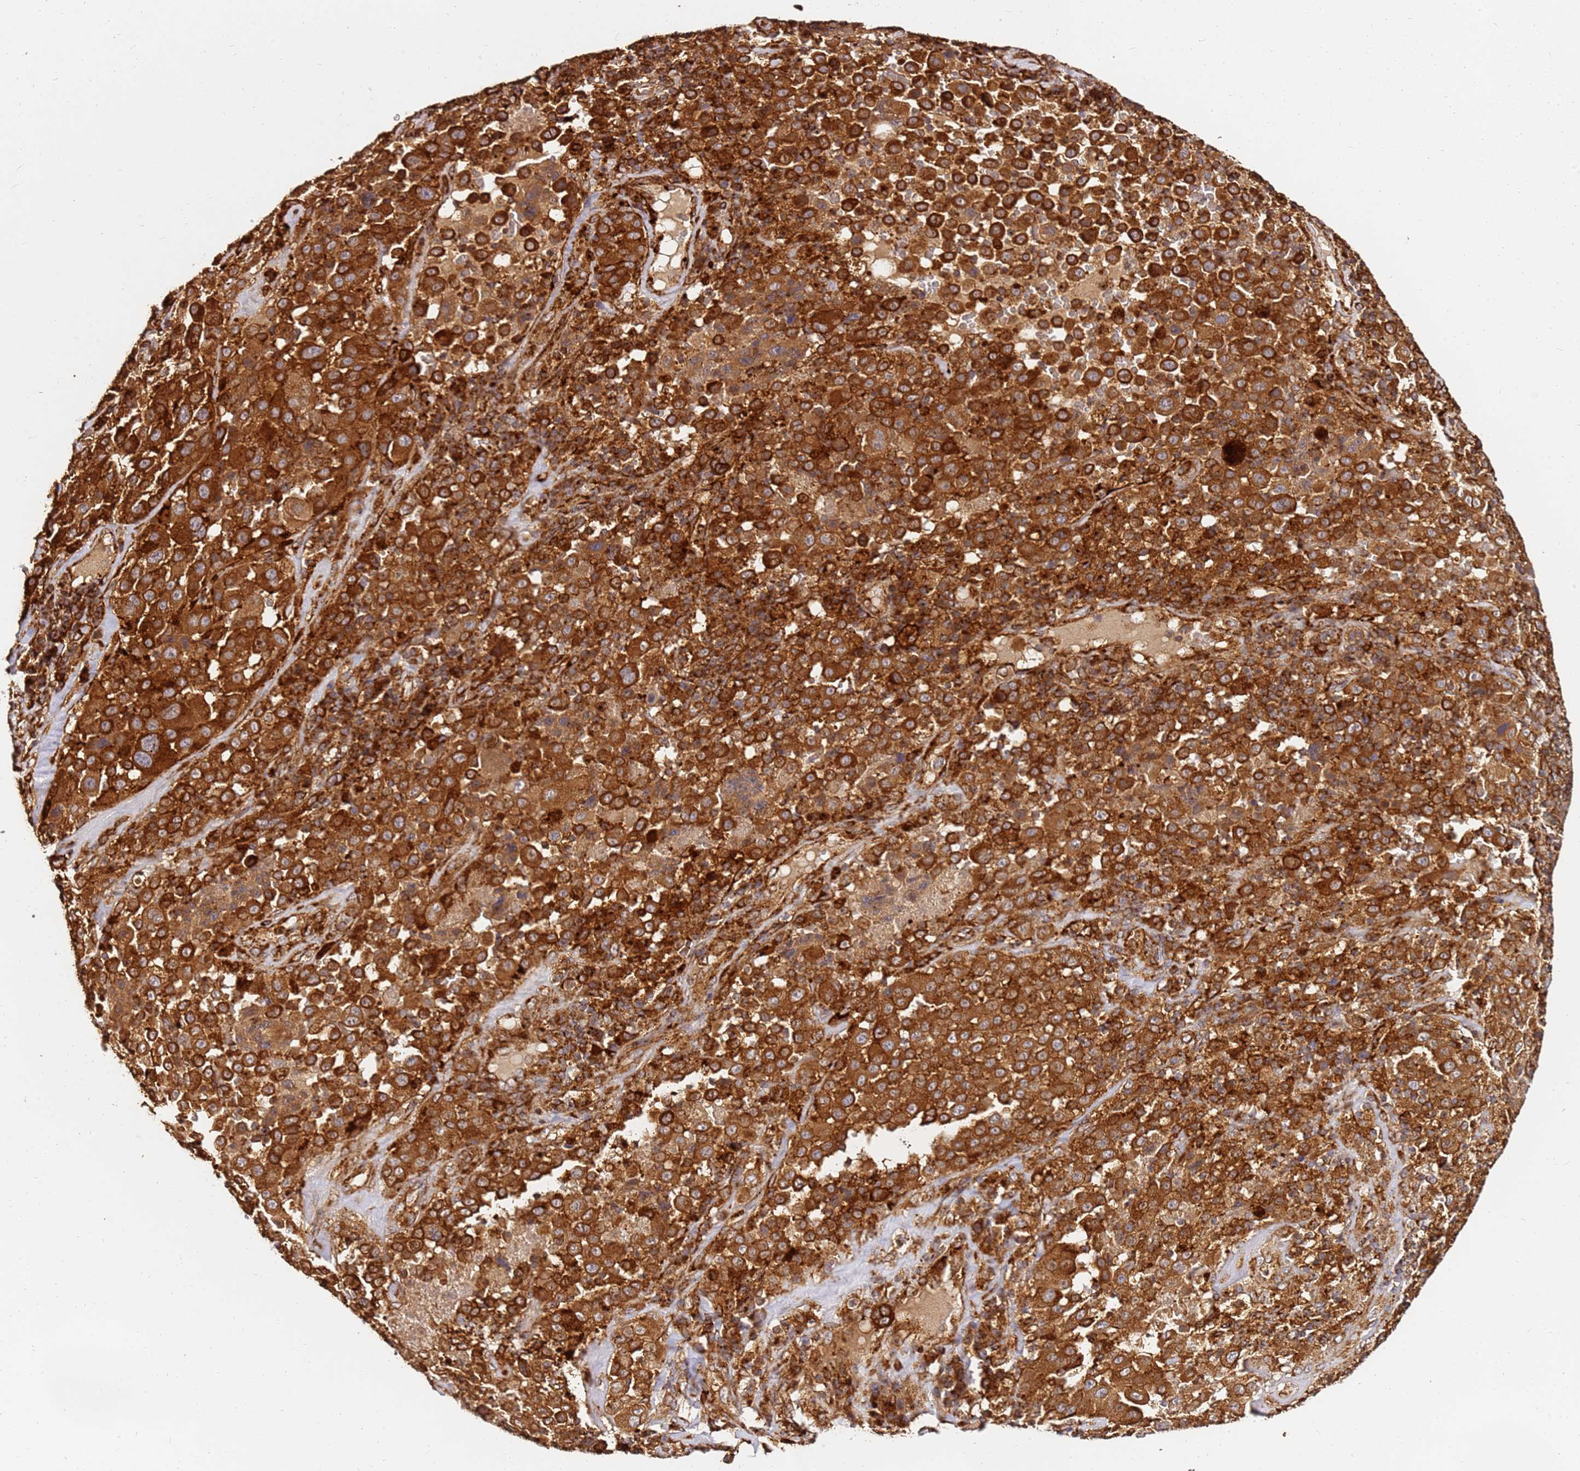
{"staining": {"intensity": "strong", "quantity": ">75%", "location": "cytoplasmic/membranous"}, "tissue": "melanoma", "cell_type": "Tumor cells", "image_type": "cancer", "snomed": [{"axis": "morphology", "description": "Malignant melanoma, Metastatic site"}, {"axis": "topography", "description": "Lymph node"}], "caption": "Immunohistochemical staining of human malignant melanoma (metastatic site) shows strong cytoplasmic/membranous protein expression in approximately >75% of tumor cells.", "gene": "DVL3", "patient": {"sex": "male", "age": 62}}